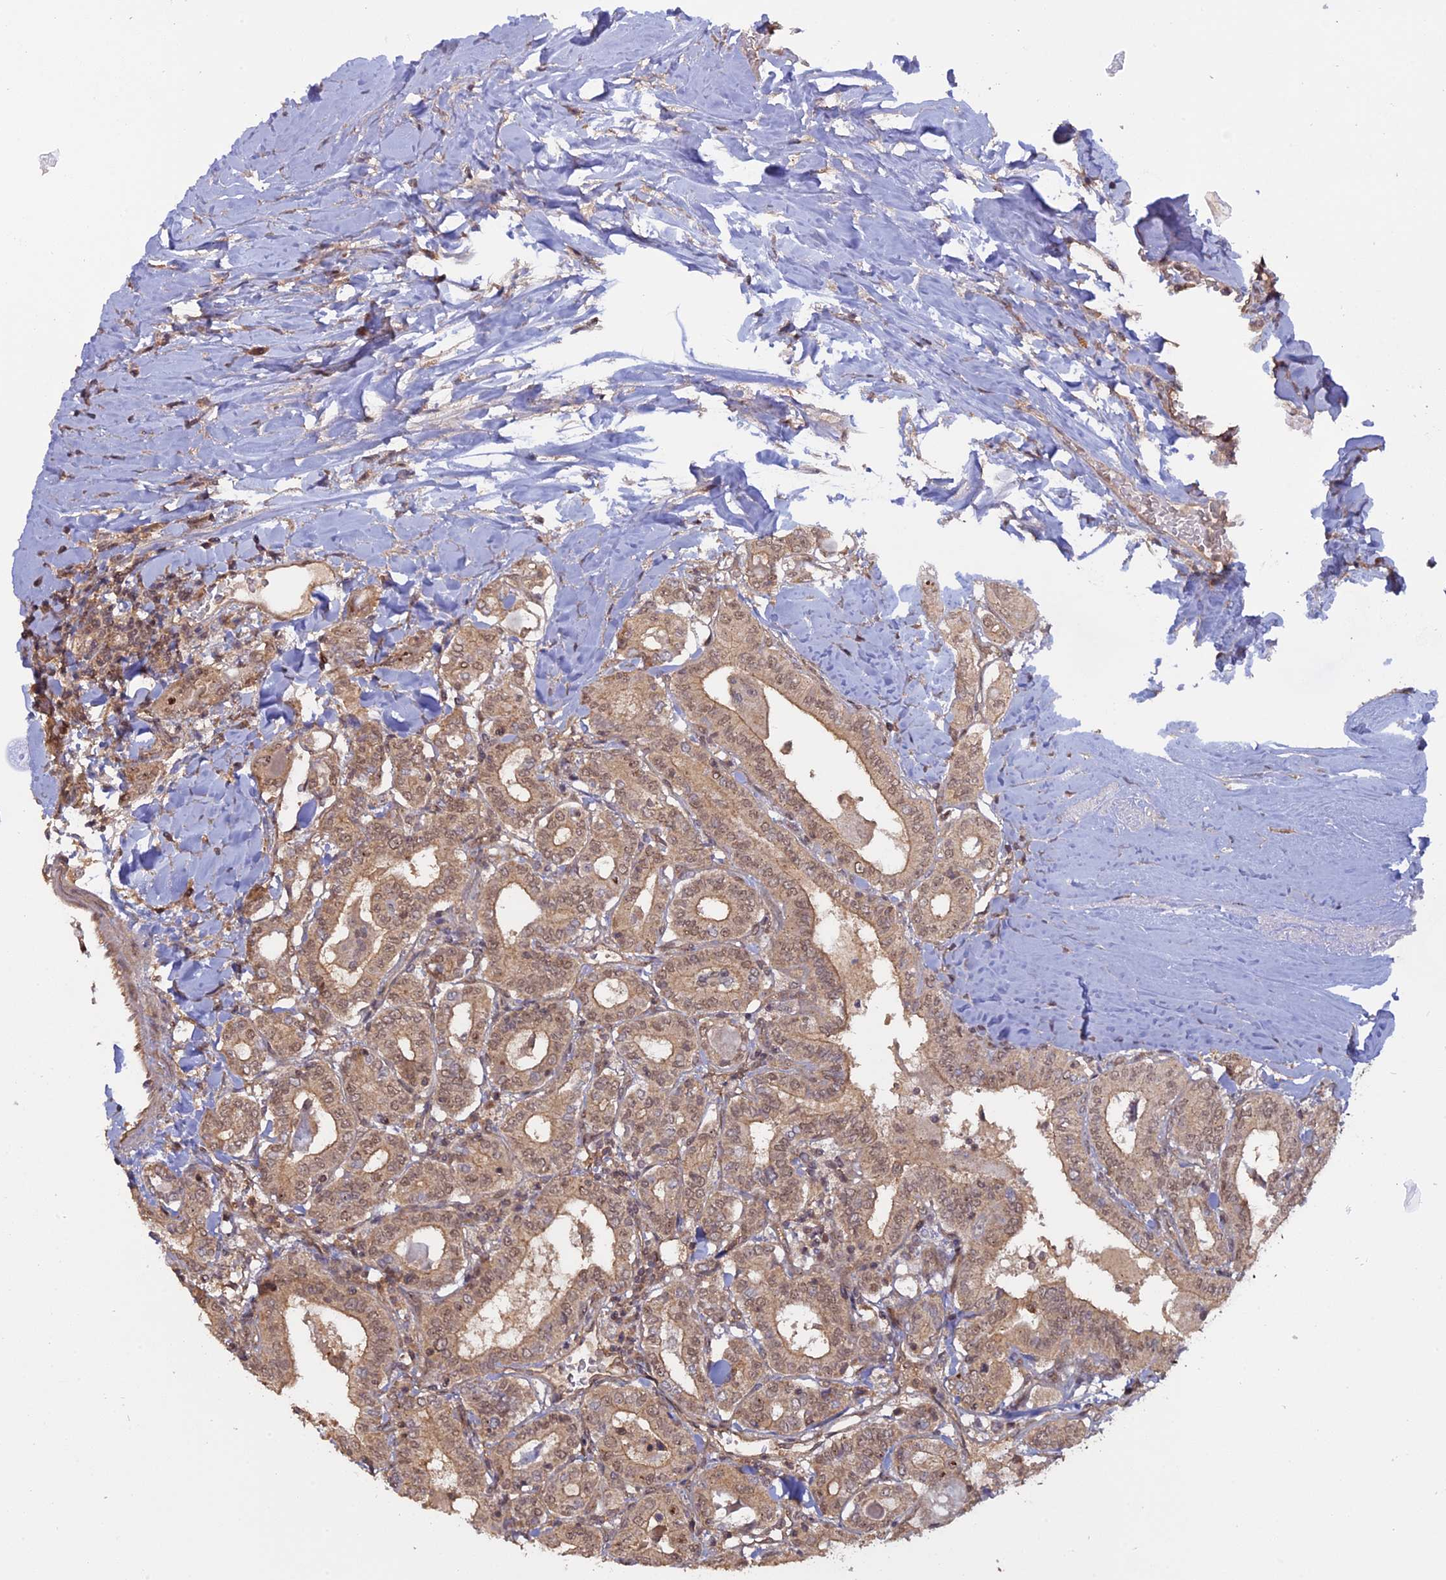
{"staining": {"intensity": "moderate", "quantity": ">75%", "location": "cytoplasmic/membranous,nuclear"}, "tissue": "thyroid cancer", "cell_type": "Tumor cells", "image_type": "cancer", "snomed": [{"axis": "morphology", "description": "Papillary adenocarcinoma, NOS"}, {"axis": "topography", "description": "Thyroid gland"}], "caption": "Immunohistochemical staining of human thyroid cancer reveals moderate cytoplasmic/membranous and nuclear protein staining in approximately >75% of tumor cells. (DAB IHC with brightfield microscopy, high magnification).", "gene": "PKIG", "patient": {"sex": "female", "age": 72}}